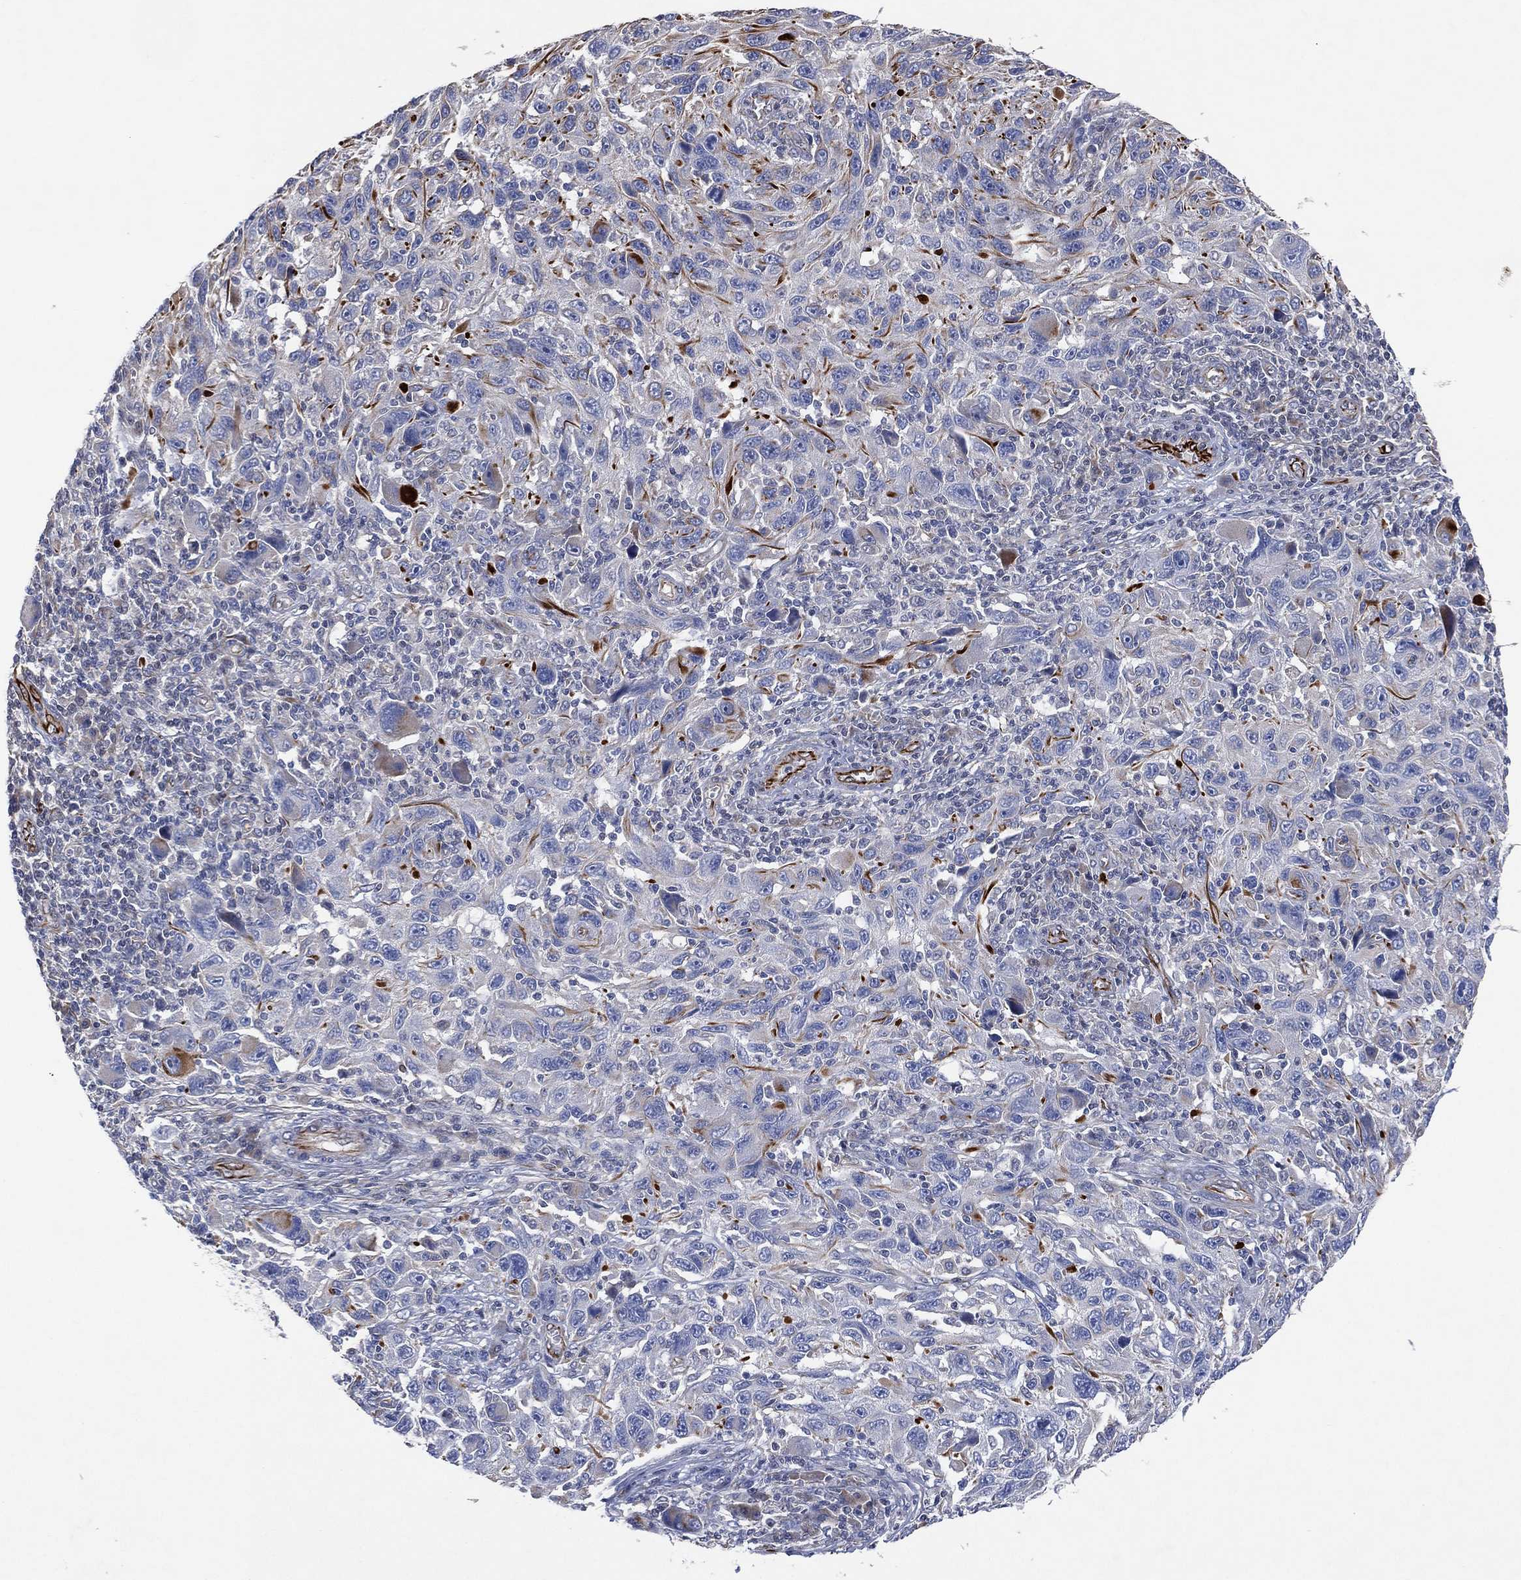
{"staining": {"intensity": "negative", "quantity": "none", "location": "none"}, "tissue": "melanoma", "cell_type": "Tumor cells", "image_type": "cancer", "snomed": [{"axis": "morphology", "description": "Malignant melanoma, NOS"}, {"axis": "topography", "description": "Skin"}], "caption": "This is an immunohistochemistry micrograph of malignant melanoma. There is no expression in tumor cells.", "gene": "FLI1", "patient": {"sex": "male", "age": 53}}